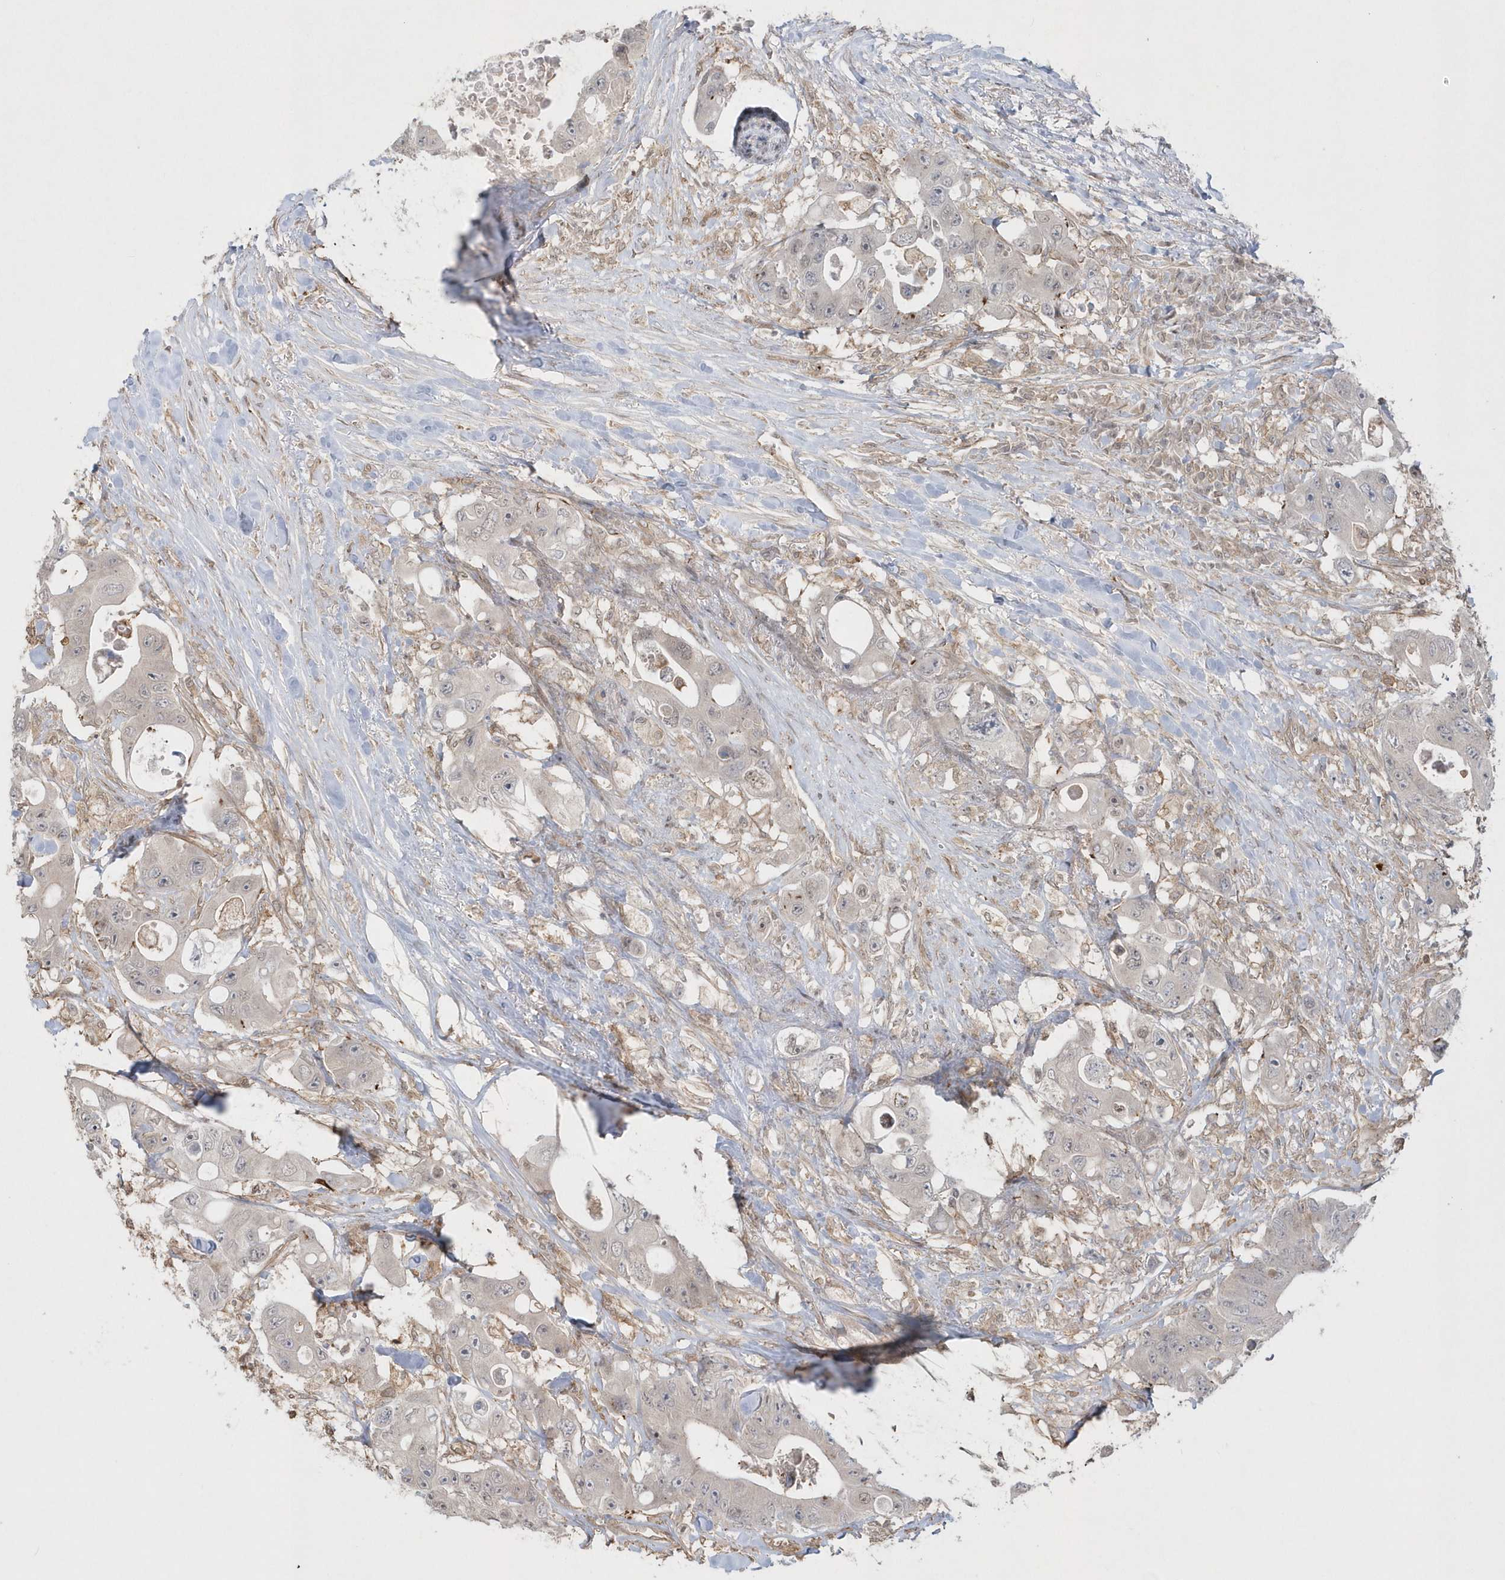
{"staining": {"intensity": "negative", "quantity": "none", "location": "none"}, "tissue": "colorectal cancer", "cell_type": "Tumor cells", "image_type": "cancer", "snomed": [{"axis": "morphology", "description": "Adenocarcinoma, NOS"}, {"axis": "topography", "description": "Colon"}], "caption": "Colorectal adenocarcinoma was stained to show a protein in brown. There is no significant positivity in tumor cells.", "gene": "BSN", "patient": {"sex": "female", "age": 46}}